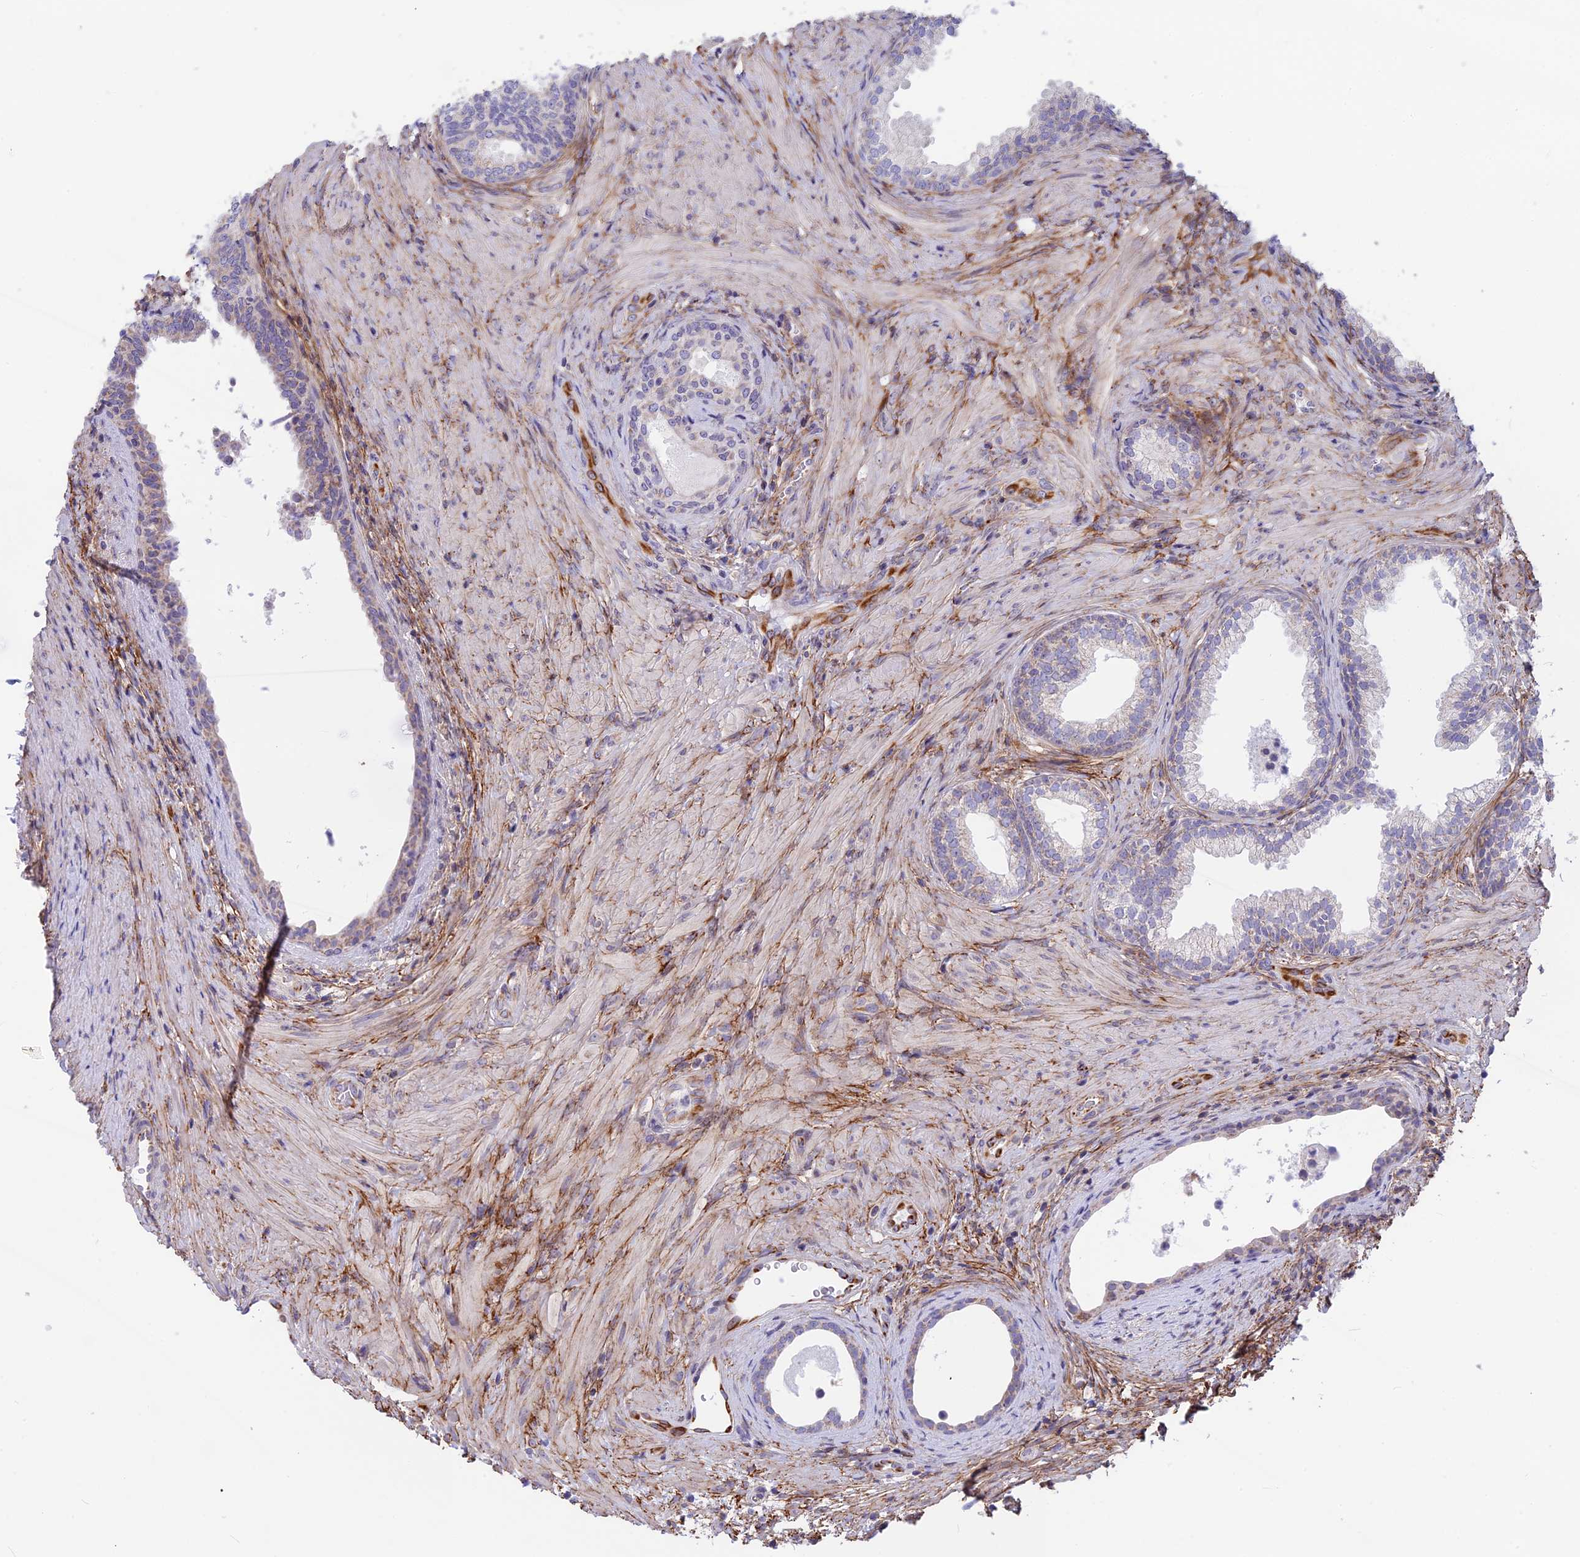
{"staining": {"intensity": "weak", "quantity": "<25%", "location": "cytoplasmic/membranous"}, "tissue": "prostate", "cell_type": "Glandular cells", "image_type": "normal", "snomed": [{"axis": "morphology", "description": "Normal tissue, NOS"}, {"axis": "topography", "description": "Prostate"}], "caption": "An immunohistochemistry histopathology image of normal prostate is shown. There is no staining in glandular cells of prostate.", "gene": "PLAC9", "patient": {"sex": "male", "age": 76}}